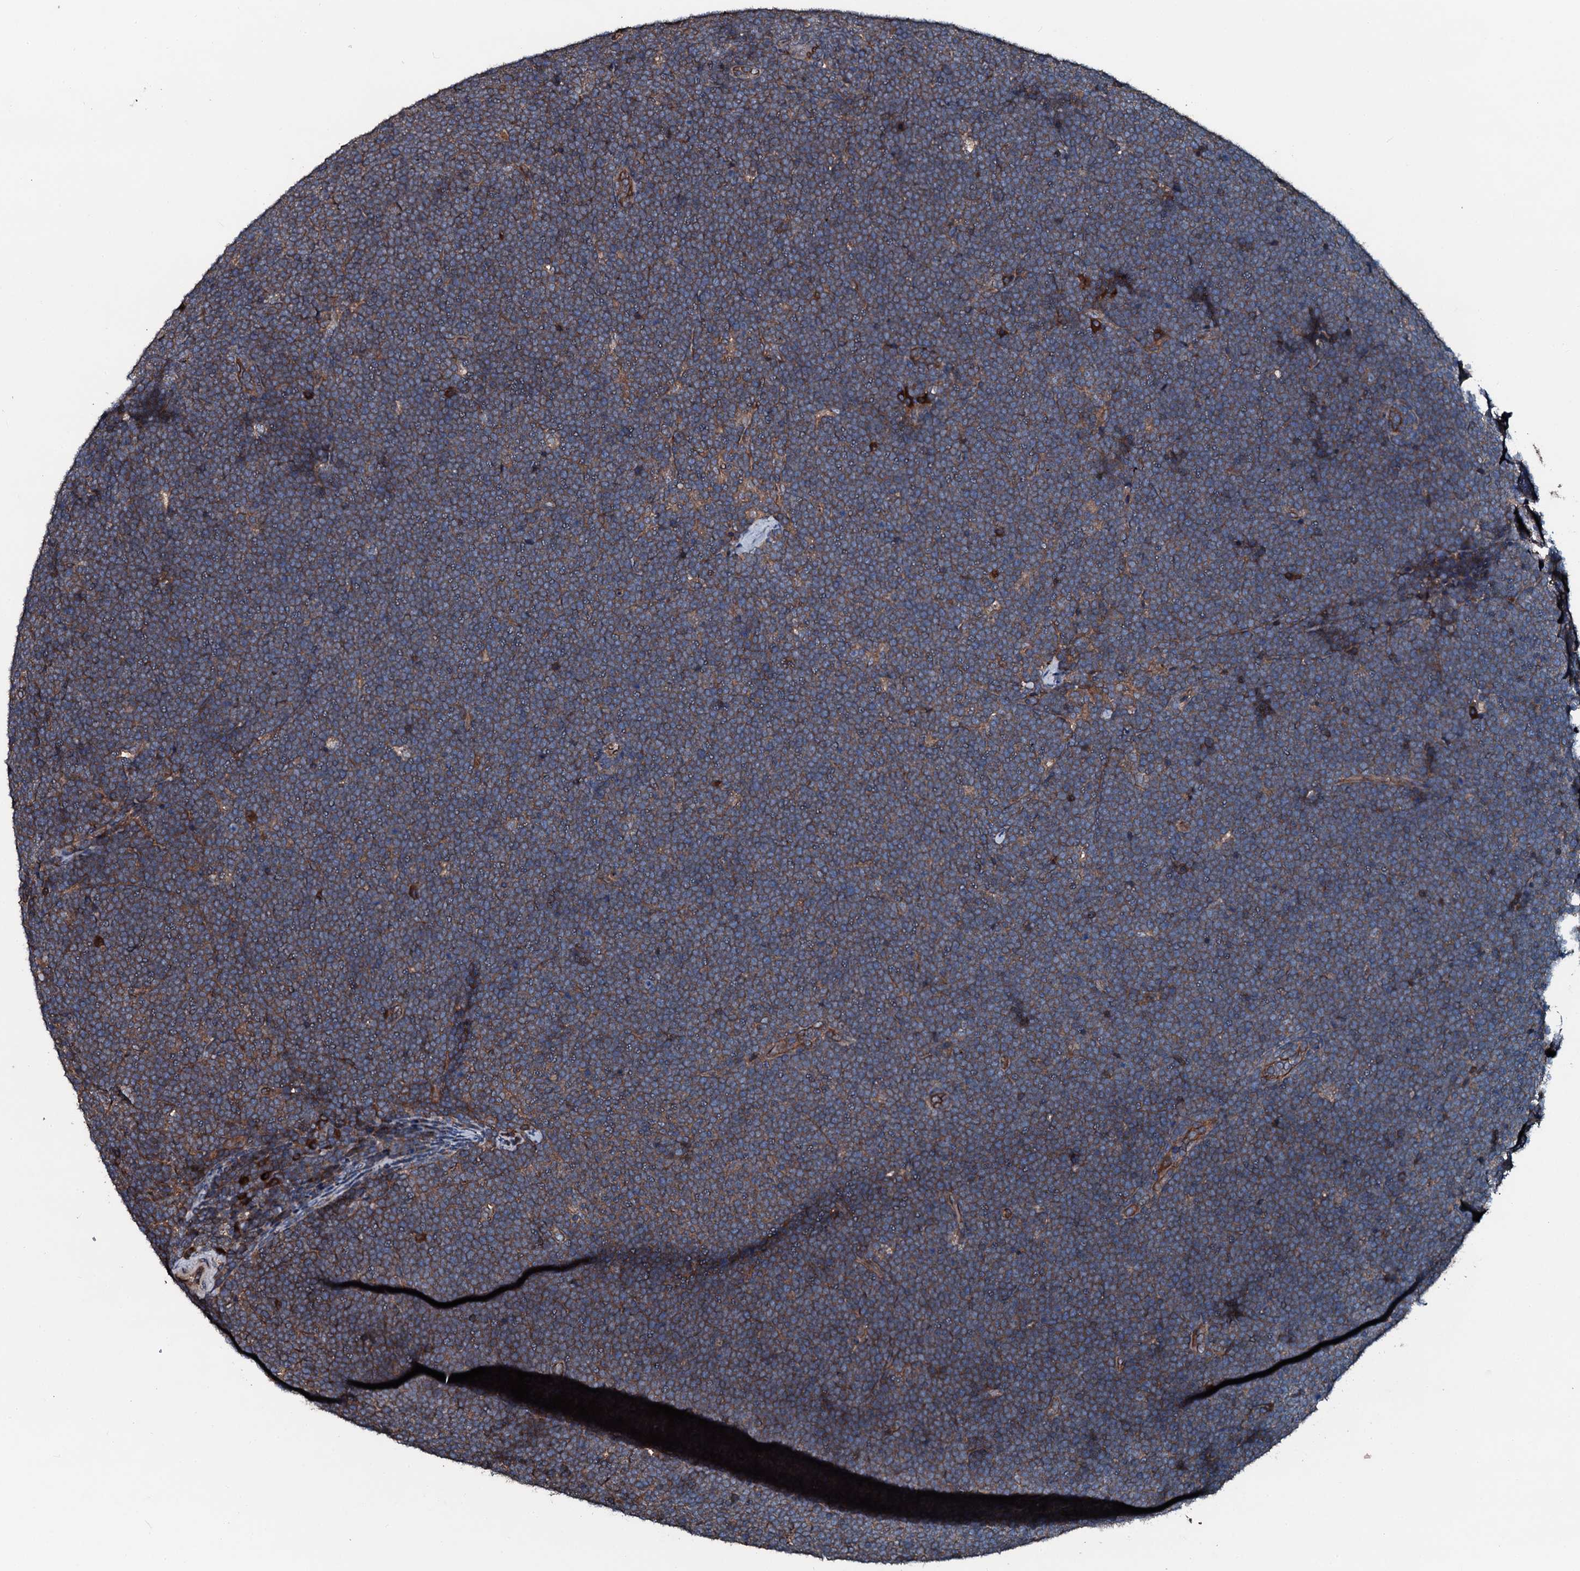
{"staining": {"intensity": "weak", "quantity": "25%-75%", "location": "cytoplasmic/membranous"}, "tissue": "lymphoma", "cell_type": "Tumor cells", "image_type": "cancer", "snomed": [{"axis": "morphology", "description": "Malignant lymphoma, non-Hodgkin's type, High grade"}, {"axis": "topography", "description": "Lymph node"}], "caption": "High-magnification brightfield microscopy of malignant lymphoma, non-Hodgkin's type (high-grade) stained with DAB (3,3'-diaminobenzidine) (brown) and counterstained with hematoxylin (blue). tumor cells exhibit weak cytoplasmic/membranous expression is present in approximately25%-75% of cells.", "gene": "AARS1", "patient": {"sex": "male", "age": 13}}